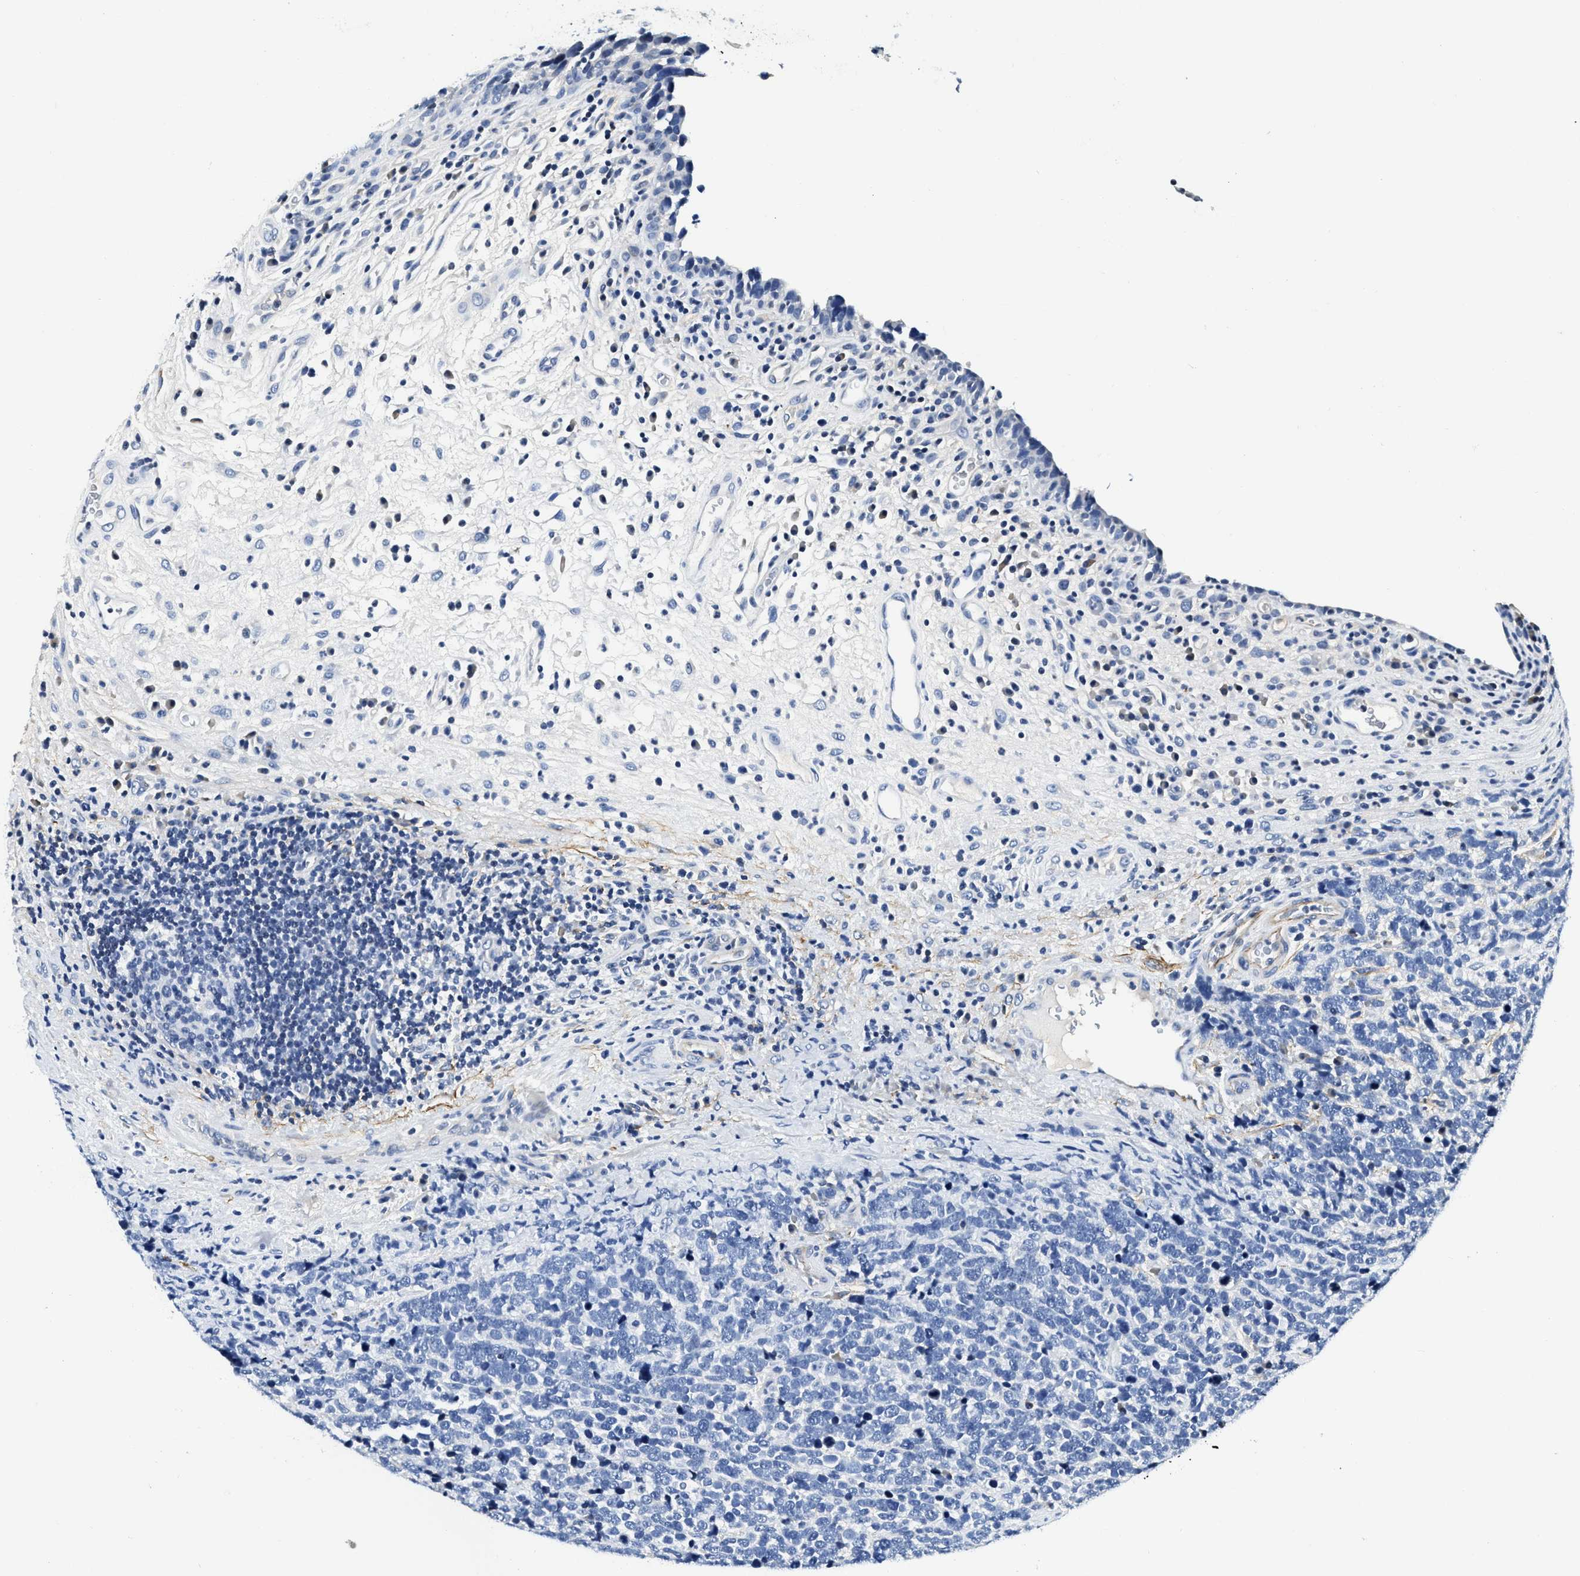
{"staining": {"intensity": "negative", "quantity": "none", "location": "none"}, "tissue": "urothelial cancer", "cell_type": "Tumor cells", "image_type": "cancer", "snomed": [{"axis": "morphology", "description": "Urothelial carcinoma, High grade"}, {"axis": "topography", "description": "Urinary bladder"}], "caption": "Tumor cells are negative for brown protein staining in urothelial carcinoma (high-grade).", "gene": "FBLN2", "patient": {"sex": "female", "age": 82}}